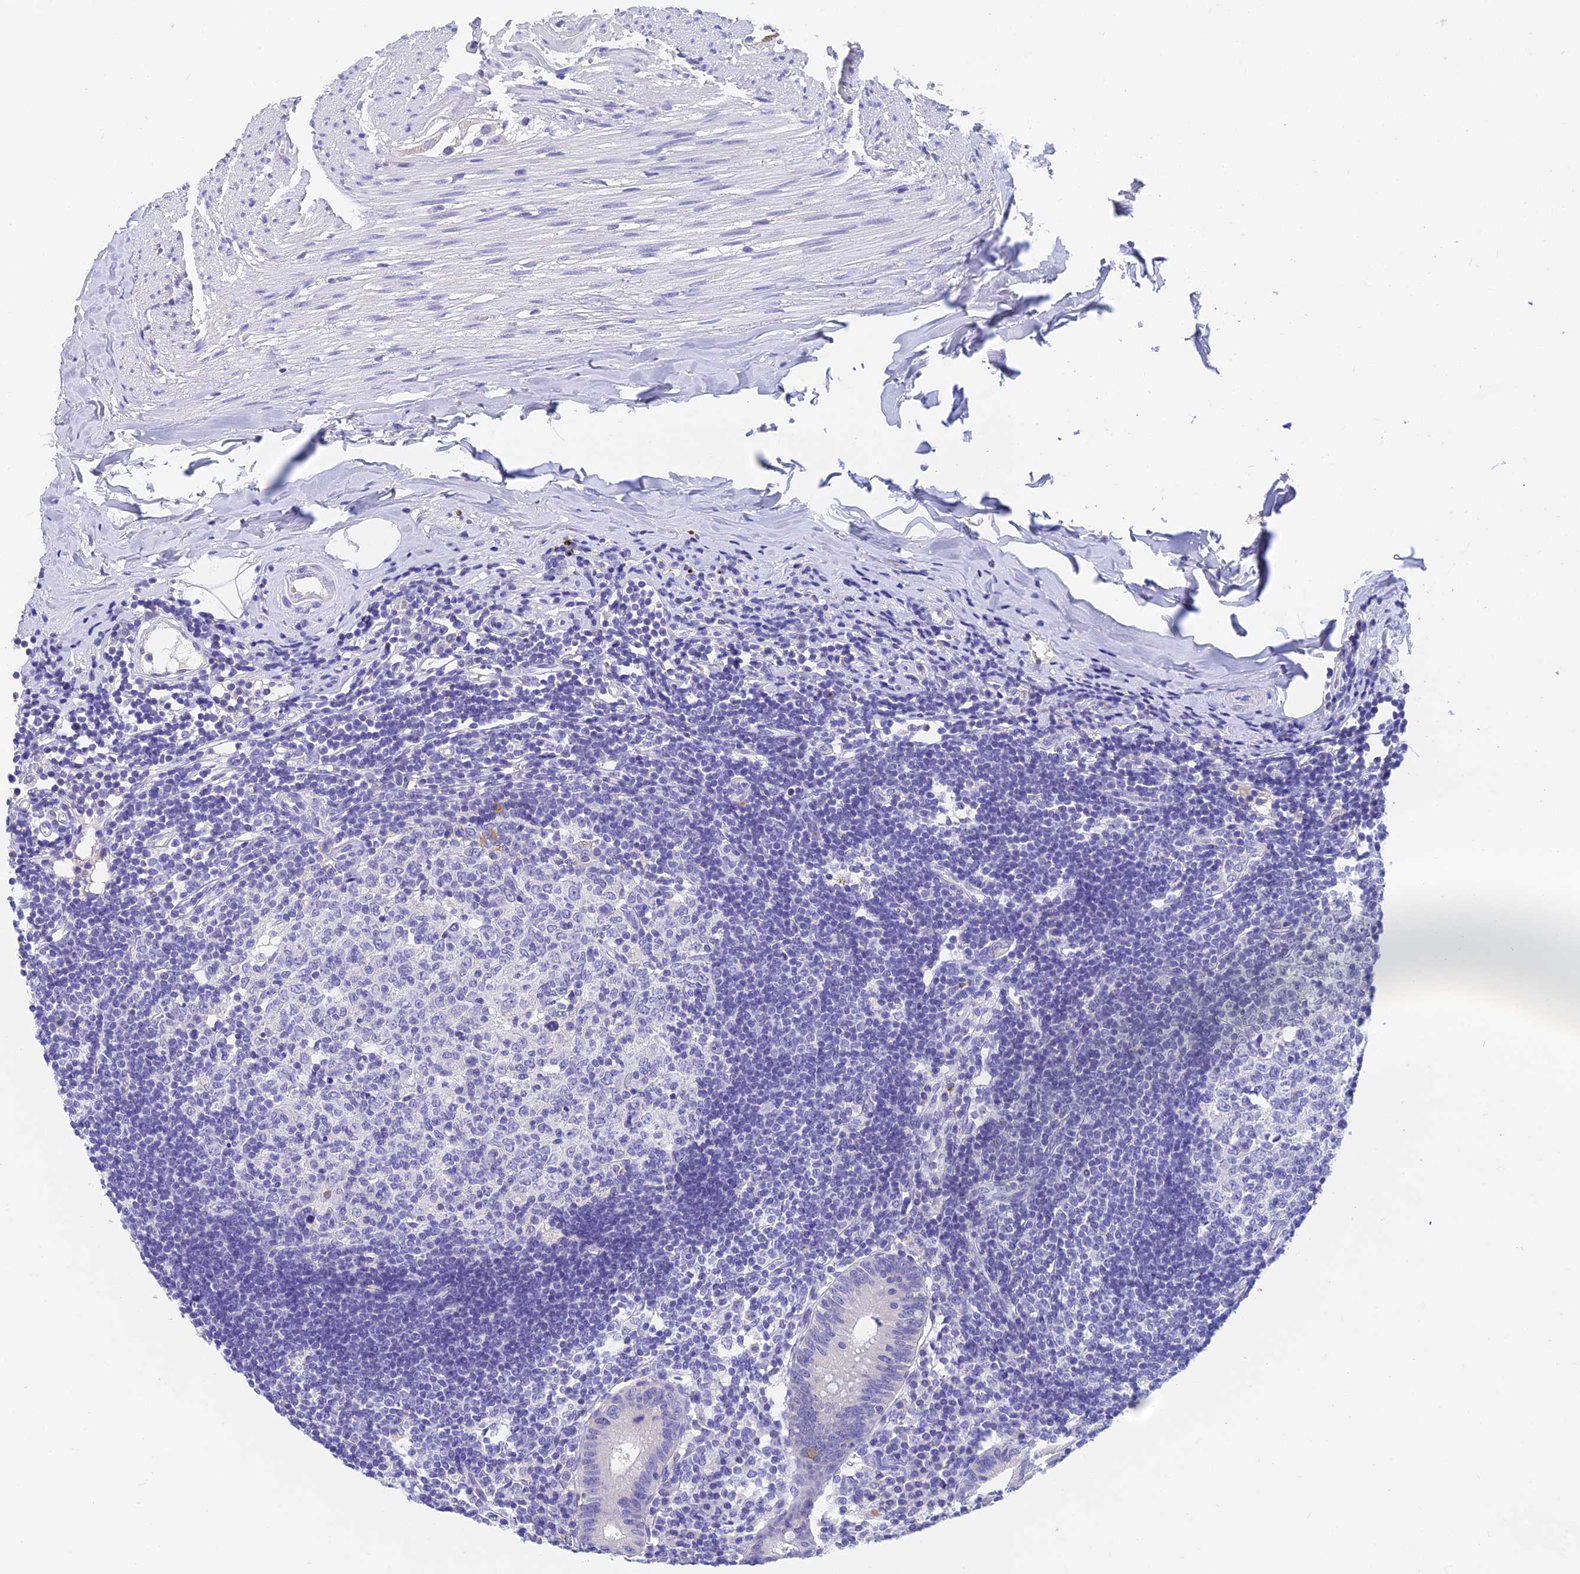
{"staining": {"intensity": "negative", "quantity": "none", "location": "none"}, "tissue": "appendix", "cell_type": "Glandular cells", "image_type": "normal", "snomed": [{"axis": "morphology", "description": "Normal tissue, NOS"}, {"axis": "topography", "description": "Appendix"}], "caption": "This is an immunohistochemistry (IHC) micrograph of benign appendix. There is no expression in glandular cells.", "gene": "ADAMTS13", "patient": {"sex": "female", "age": 54}}